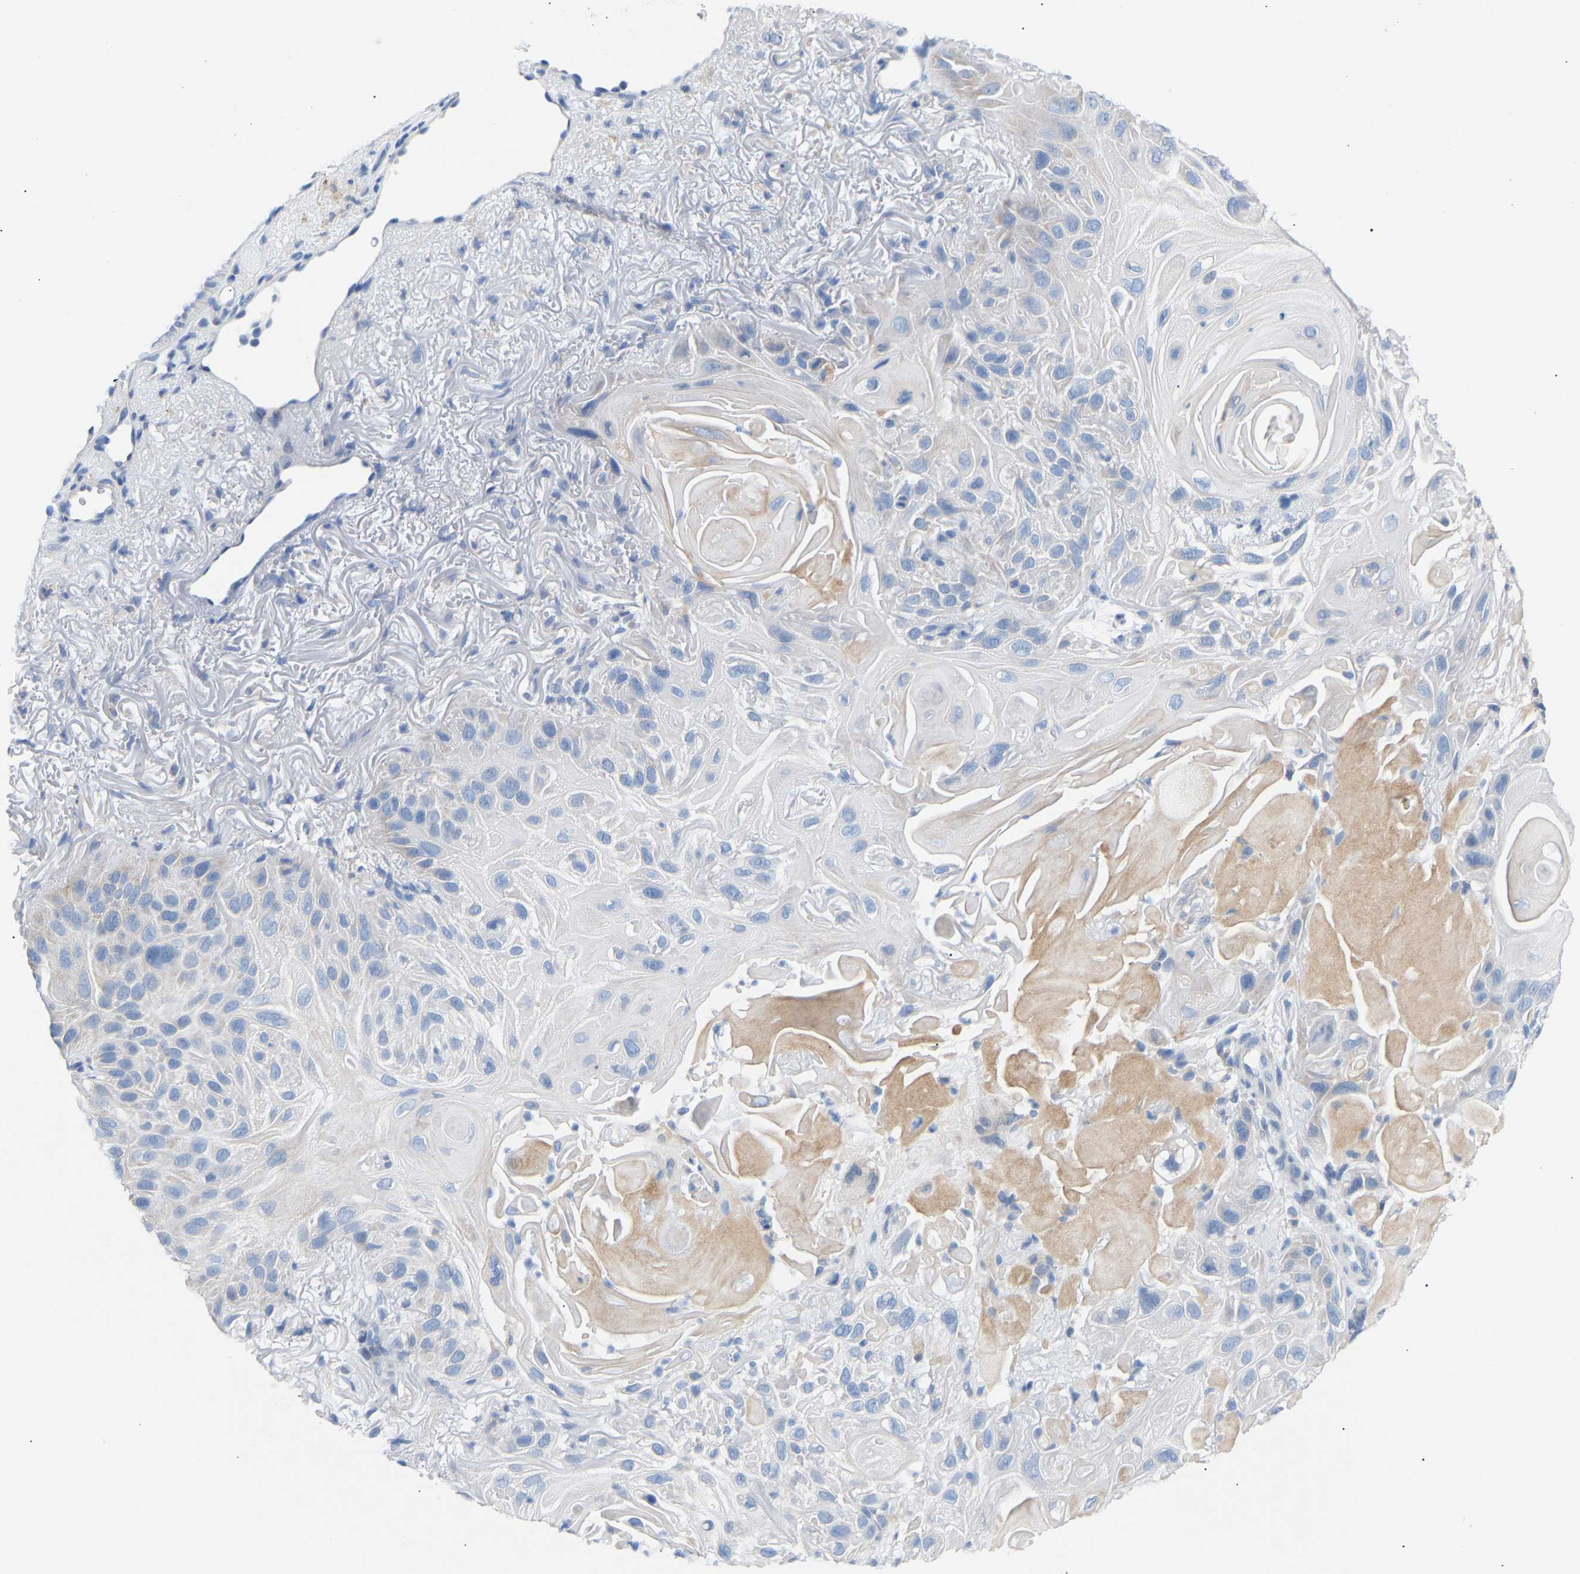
{"staining": {"intensity": "negative", "quantity": "none", "location": "none"}, "tissue": "skin cancer", "cell_type": "Tumor cells", "image_type": "cancer", "snomed": [{"axis": "morphology", "description": "Squamous cell carcinoma, NOS"}, {"axis": "topography", "description": "Skin"}], "caption": "Immunohistochemistry (IHC) micrograph of skin squamous cell carcinoma stained for a protein (brown), which demonstrates no staining in tumor cells.", "gene": "PEX1", "patient": {"sex": "female", "age": 77}}